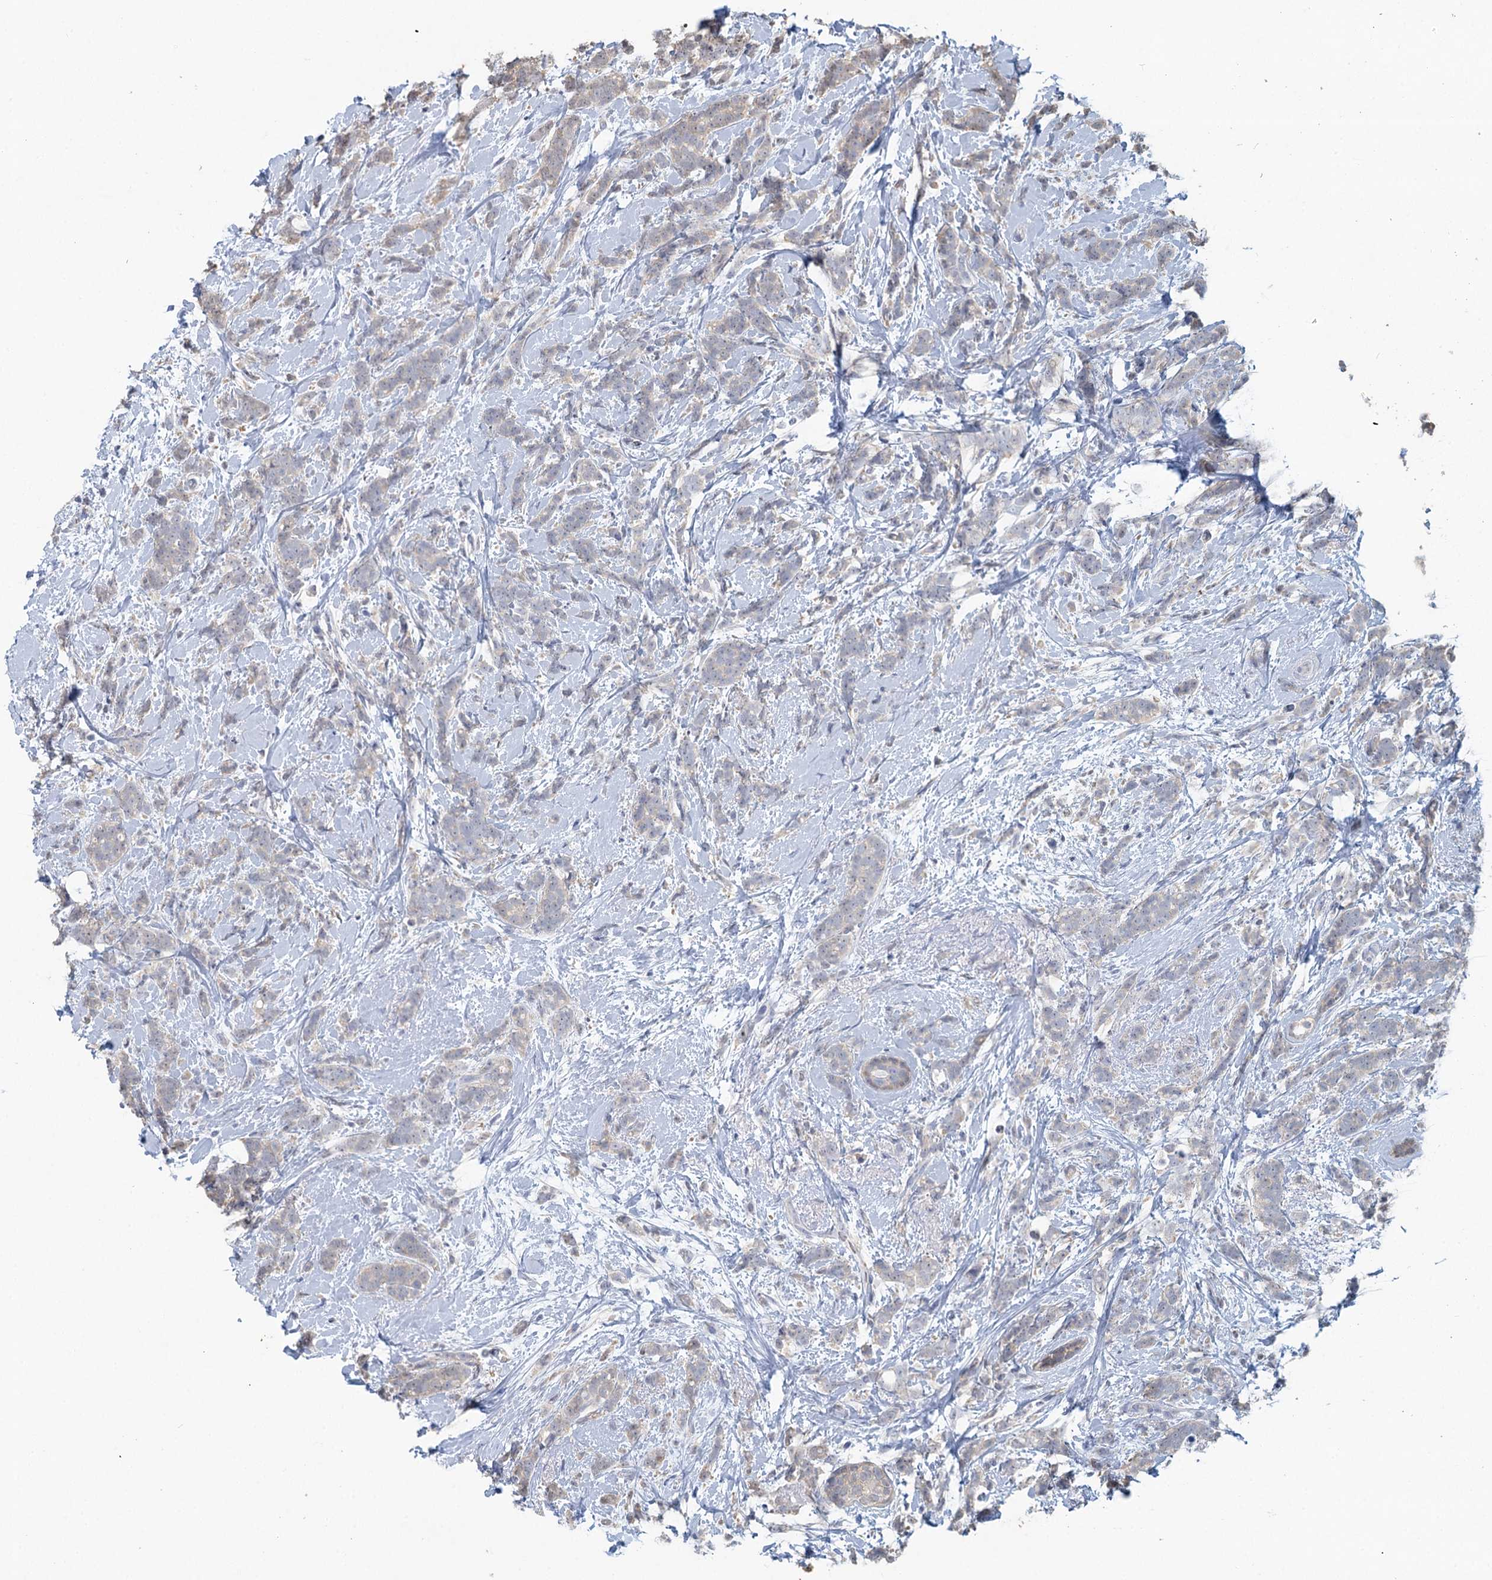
{"staining": {"intensity": "weak", "quantity": "<25%", "location": "cytoplasmic/membranous"}, "tissue": "breast cancer", "cell_type": "Tumor cells", "image_type": "cancer", "snomed": [{"axis": "morphology", "description": "Lobular carcinoma"}, {"axis": "topography", "description": "Breast"}], "caption": "A high-resolution photomicrograph shows immunohistochemistry staining of lobular carcinoma (breast), which exhibits no significant positivity in tumor cells.", "gene": "MYO7B", "patient": {"sex": "female", "age": 58}}